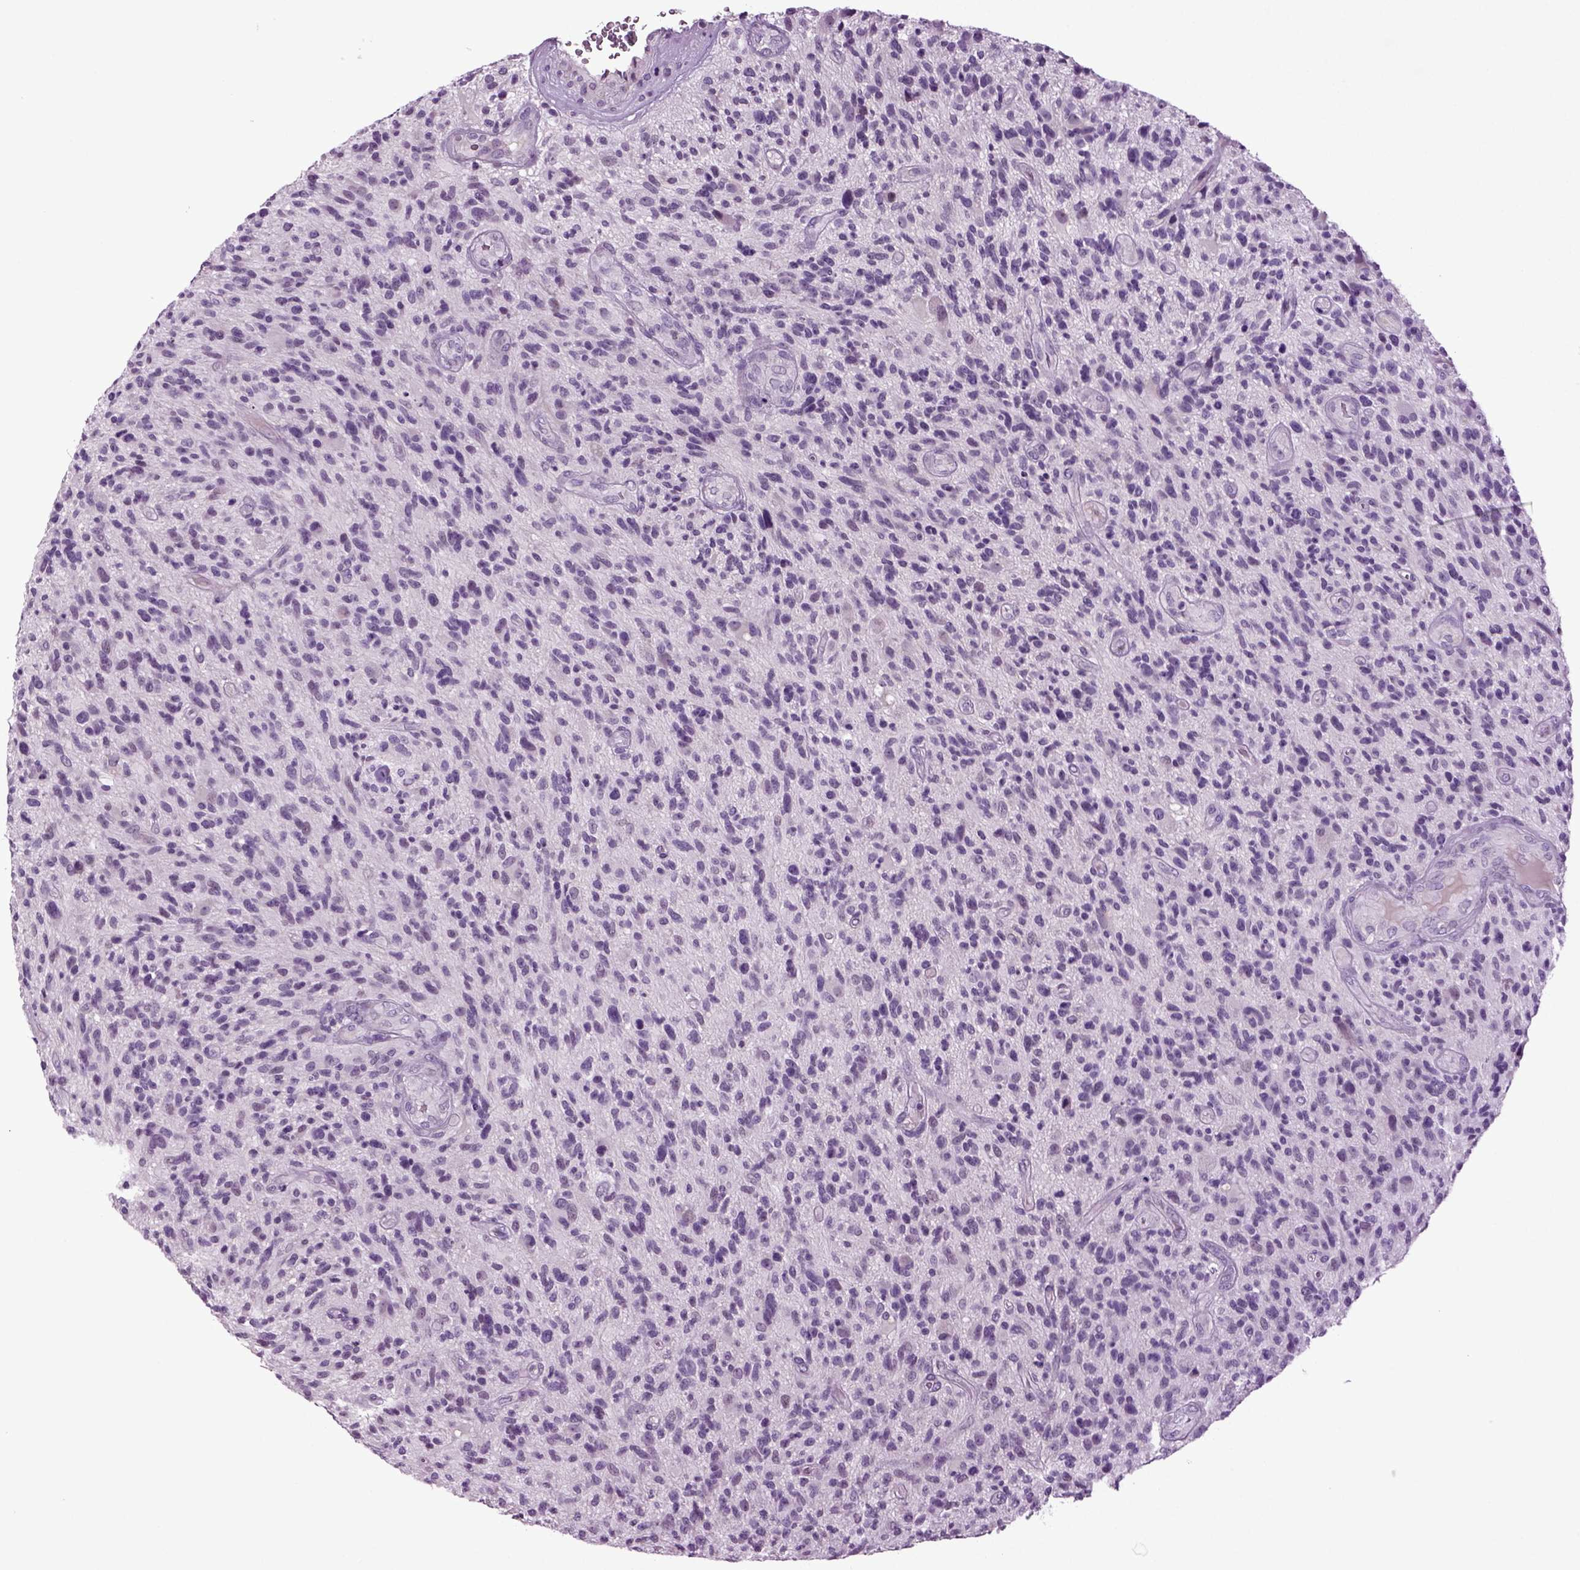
{"staining": {"intensity": "negative", "quantity": "none", "location": "none"}, "tissue": "glioma", "cell_type": "Tumor cells", "image_type": "cancer", "snomed": [{"axis": "morphology", "description": "Glioma, malignant, High grade"}, {"axis": "topography", "description": "Brain"}], "caption": "This is an IHC micrograph of human glioma. There is no positivity in tumor cells.", "gene": "FGF11", "patient": {"sex": "male", "age": 47}}